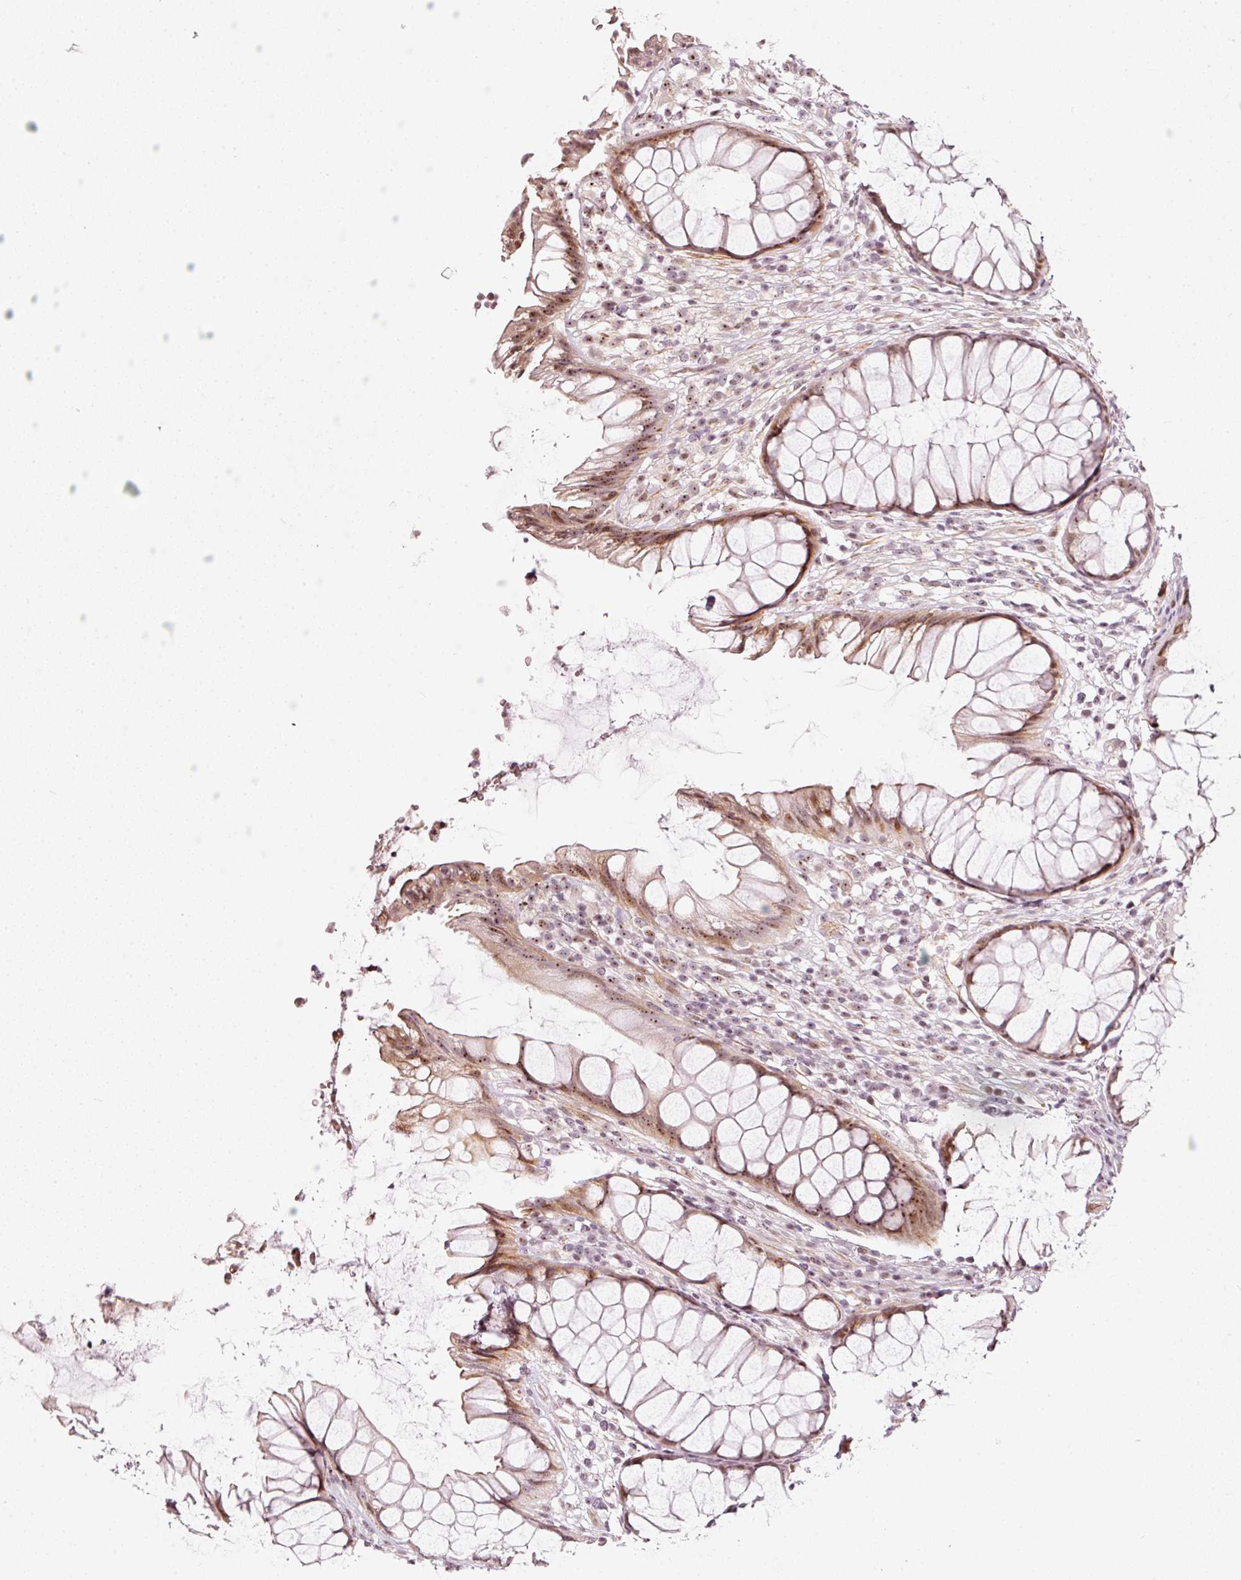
{"staining": {"intensity": "moderate", "quantity": ">75%", "location": "cytoplasmic/membranous,nuclear"}, "tissue": "rectum", "cell_type": "Glandular cells", "image_type": "normal", "snomed": [{"axis": "morphology", "description": "Normal tissue, NOS"}, {"axis": "topography", "description": "Smooth muscle"}, {"axis": "topography", "description": "Rectum"}], "caption": "Immunohistochemistry photomicrograph of benign rectum: human rectum stained using immunohistochemistry (IHC) exhibits medium levels of moderate protein expression localized specifically in the cytoplasmic/membranous,nuclear of glandular cells, appearing as a cytoplasmic/membranous,nuclear brown color.", "gene": "MXRA8", "patient": {"sex": "male", "age": 53}}